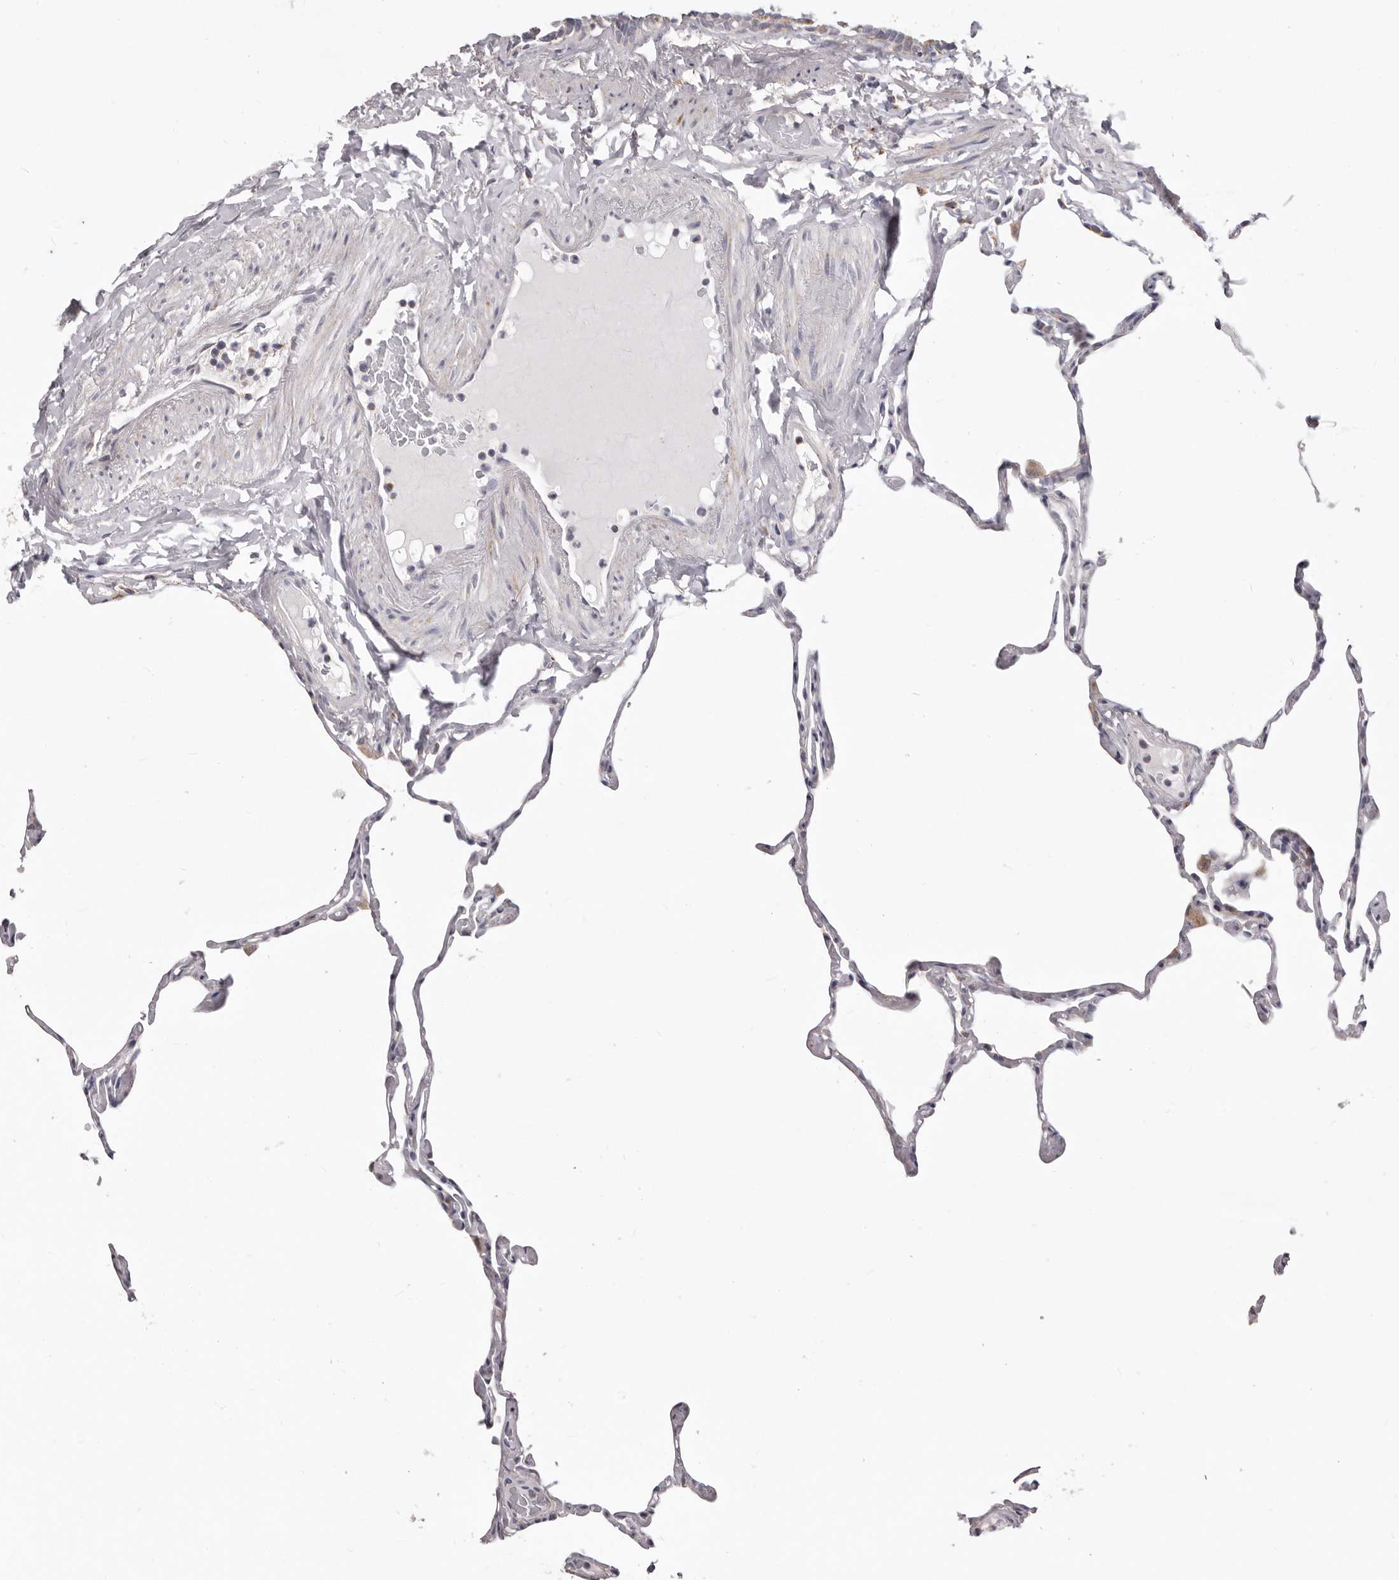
{"staining": {"intensity": "negative", "quantity": "none", "location": "none"}, "tissue": "lung", "cell_type": "Alveolar cells", "image_type": "normal", "snomed": [{"axis": "morphology", "description": "Normal tissue, NOS"}, {"axis": "topography", "description": "Lung"}], "caption": "This is a histopathology image of immunohistochemistry staining of unremarkable lung, which shows no staining in alveolar cells. Nuclei are stained in blue.", "gene": "PRMT2", "patient": {"sex": "male", "age": 65}}